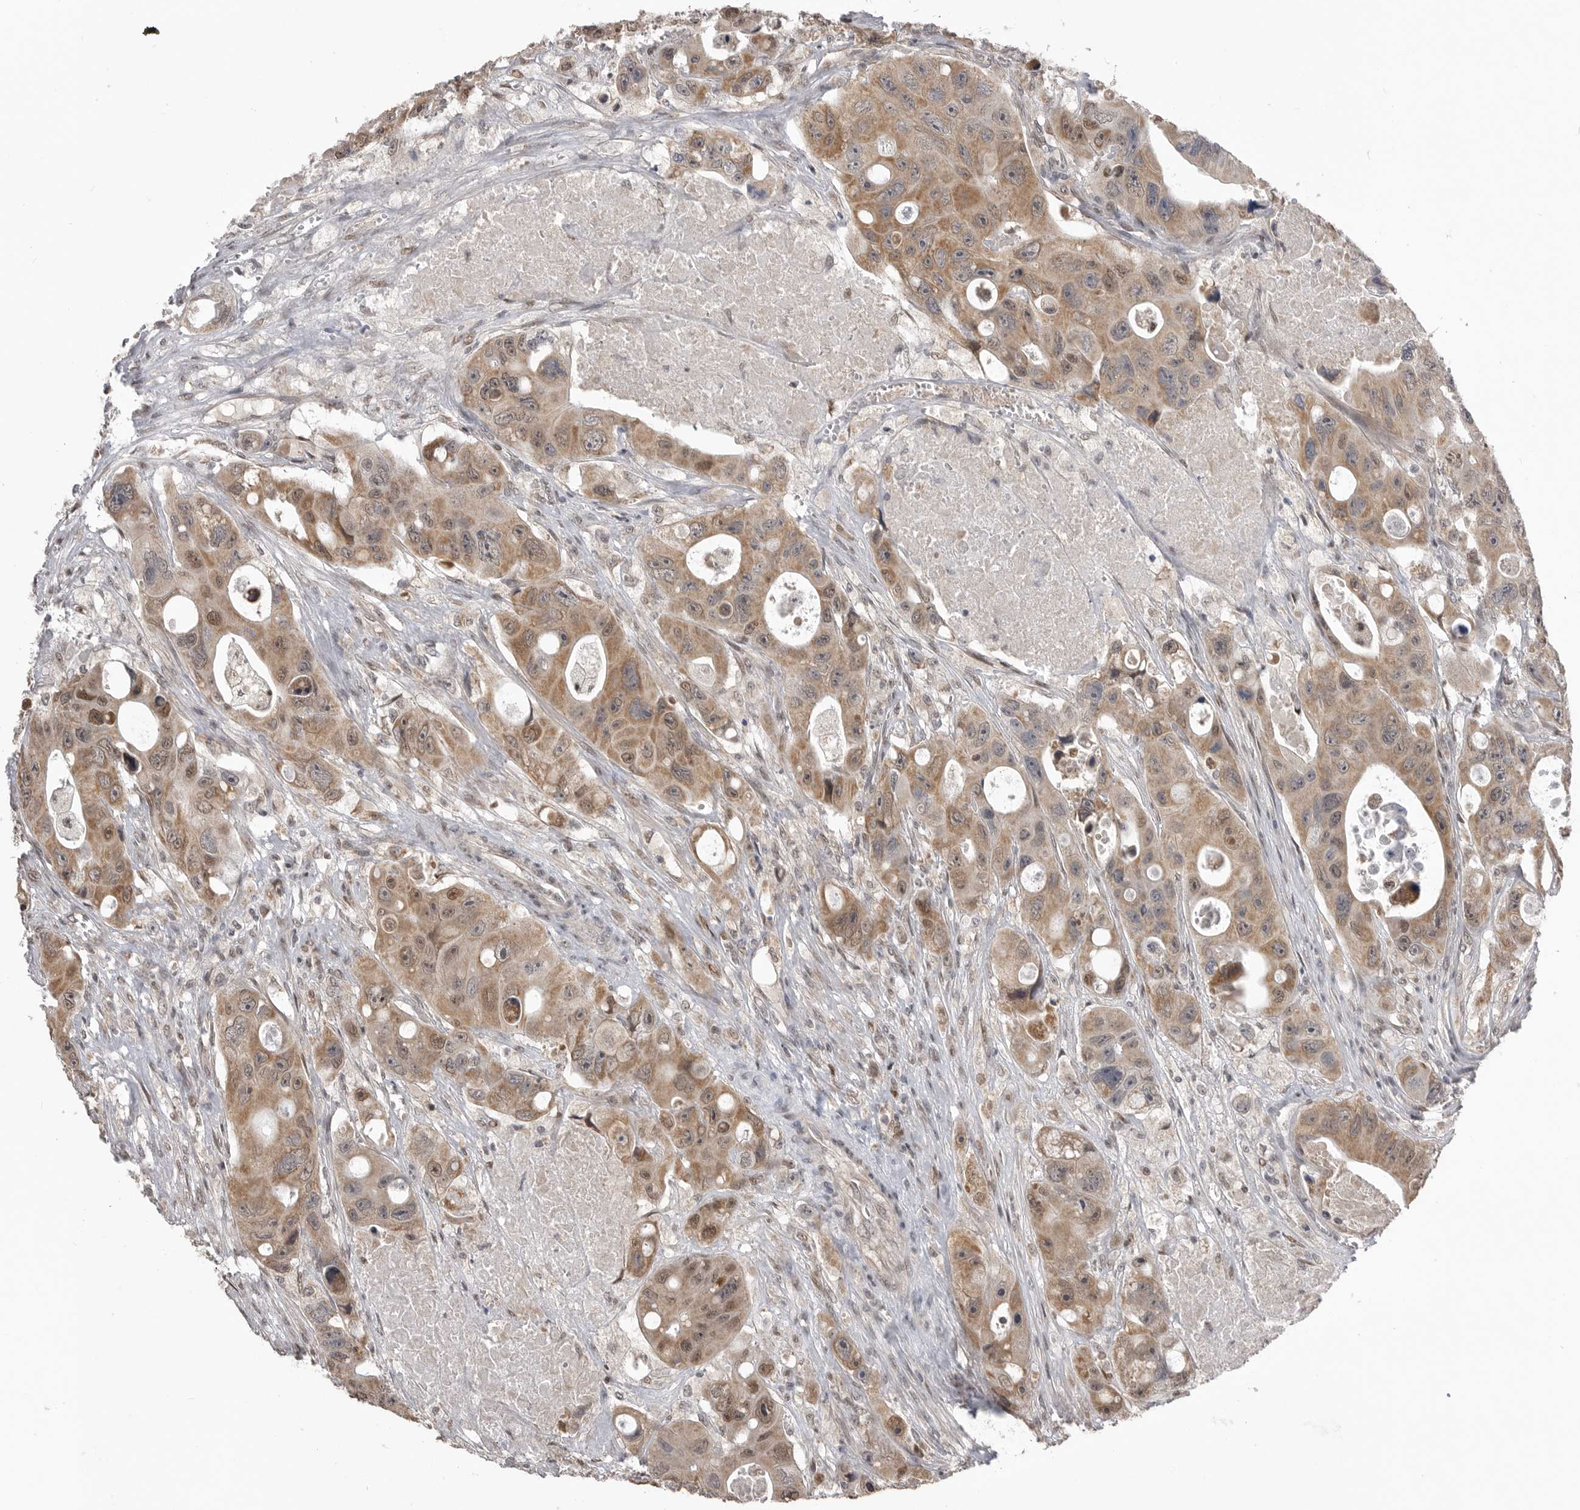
{"staining": {"intensity": "moderate", "quantity": ">75%", "location": "cytoplasmic/membranous,nuclear"}, "tissue": "colorectal cancer", "cell_type": "Tumor cells", "image_type": "cancer", "snomed": [{"axis": "morphology", "description": "Adenocarcinoma, NOS"}, {"axis": "topography", "description": "Colon"}], "caption": "Moderate cytoplasmic/membranous and nuclear staining is present in about >75% of tumor cells in colorectal cancer.", "gene": "SMARCC1", "patient": {"sex": "female", "age": 46}}